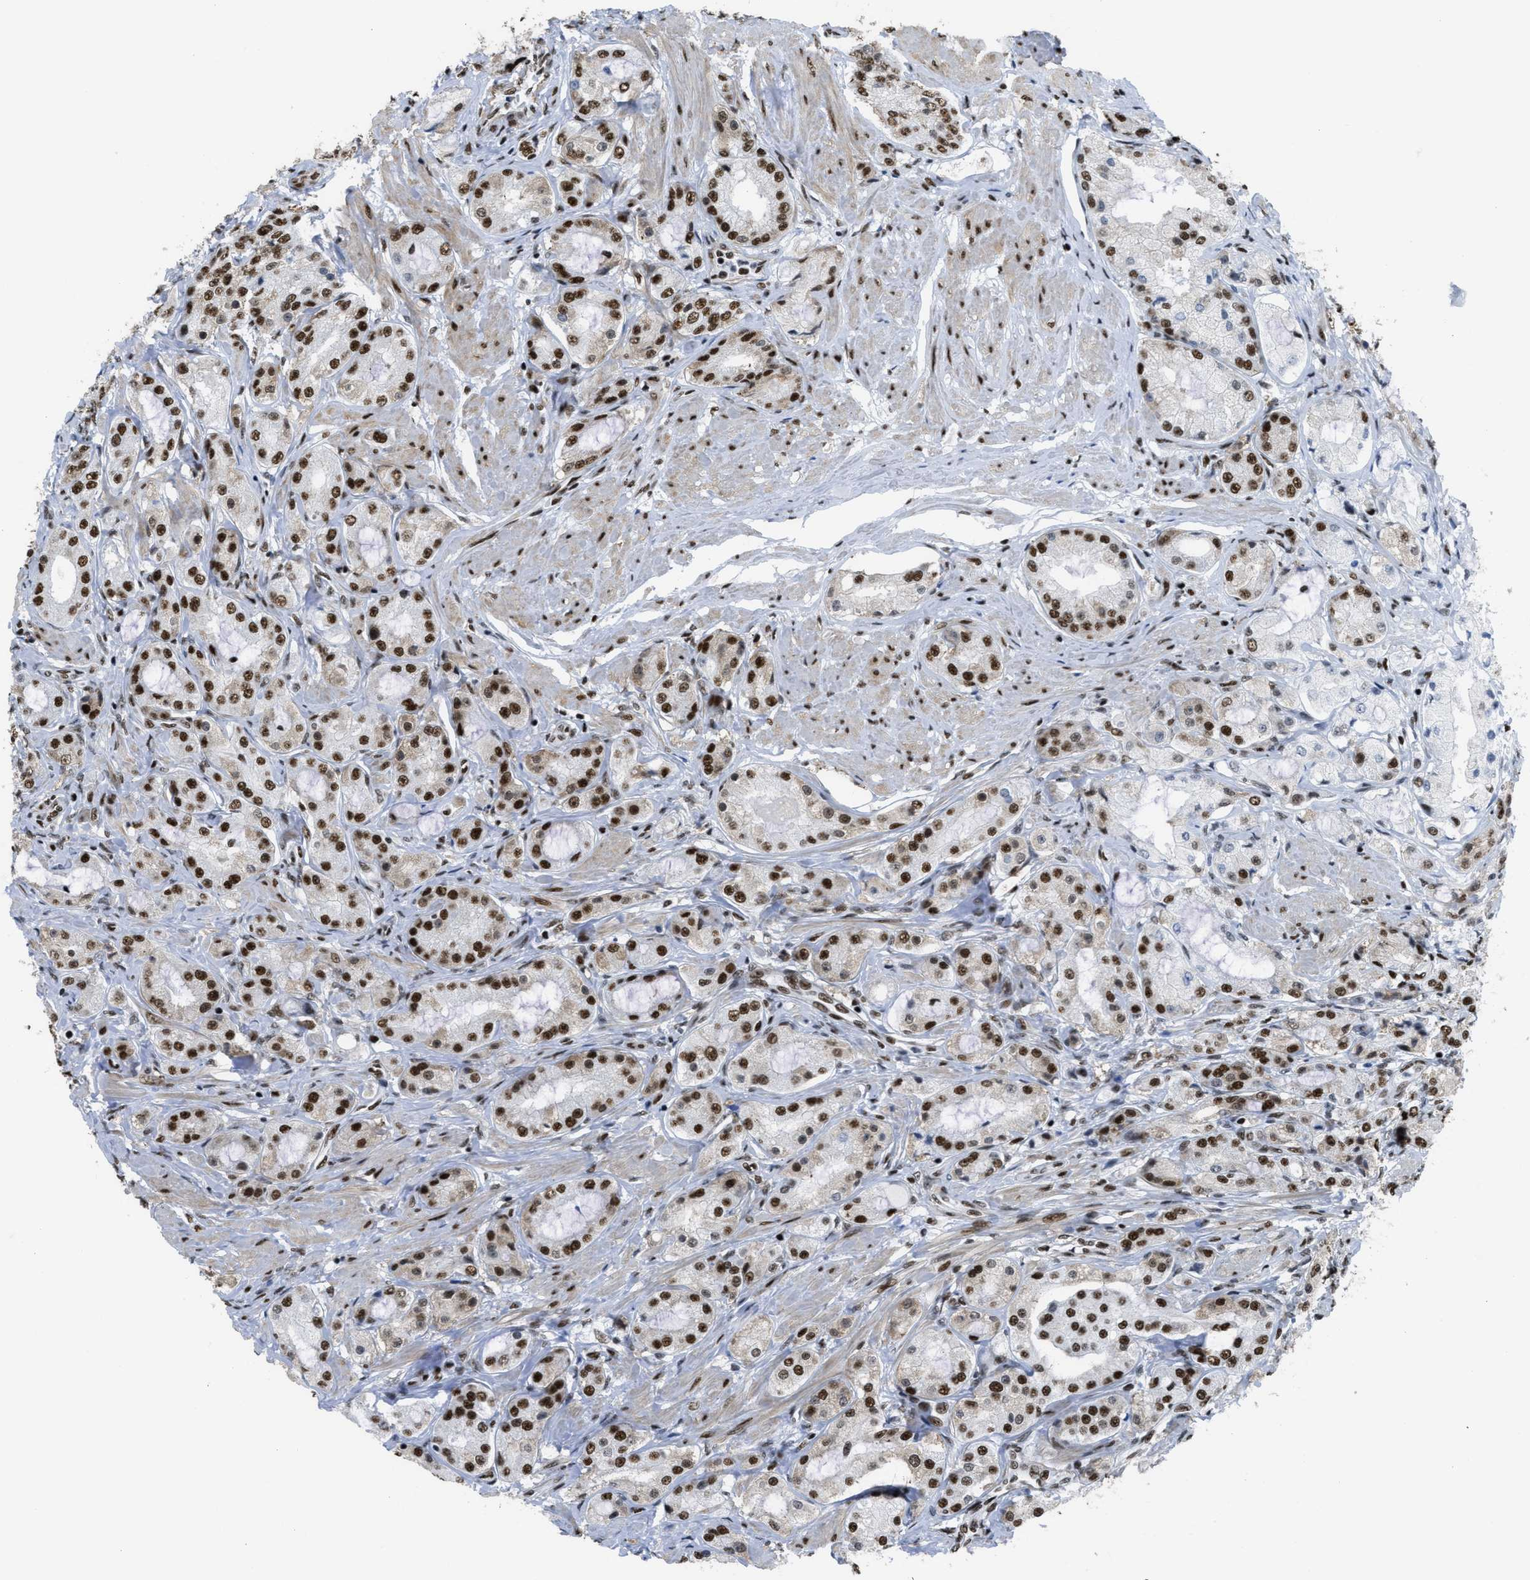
{"staining": {"intensity": "strong", "quantity": ">75%", "location": "nuclear"}, "tissue": "prostate cancer", "cell_type": "Tumor cells", "image_type": "cancer", "snomed": [{"axis": "morphology", "description": "Adenocarcinoma, Low grade"}, {"axis": "topography", "description": "Prostate"}], "caption": "DAB (3,3'-diaminobenzidine) immunohistochemical staining of adenocarcinoma (low-grade) (prostate) shows strong nuclear protein positivity in approximately >75% of tumor cells. Nuclei are stained in blue.", "gene": "ZNF207", "patient": {"sex": "male", "age": 63}}